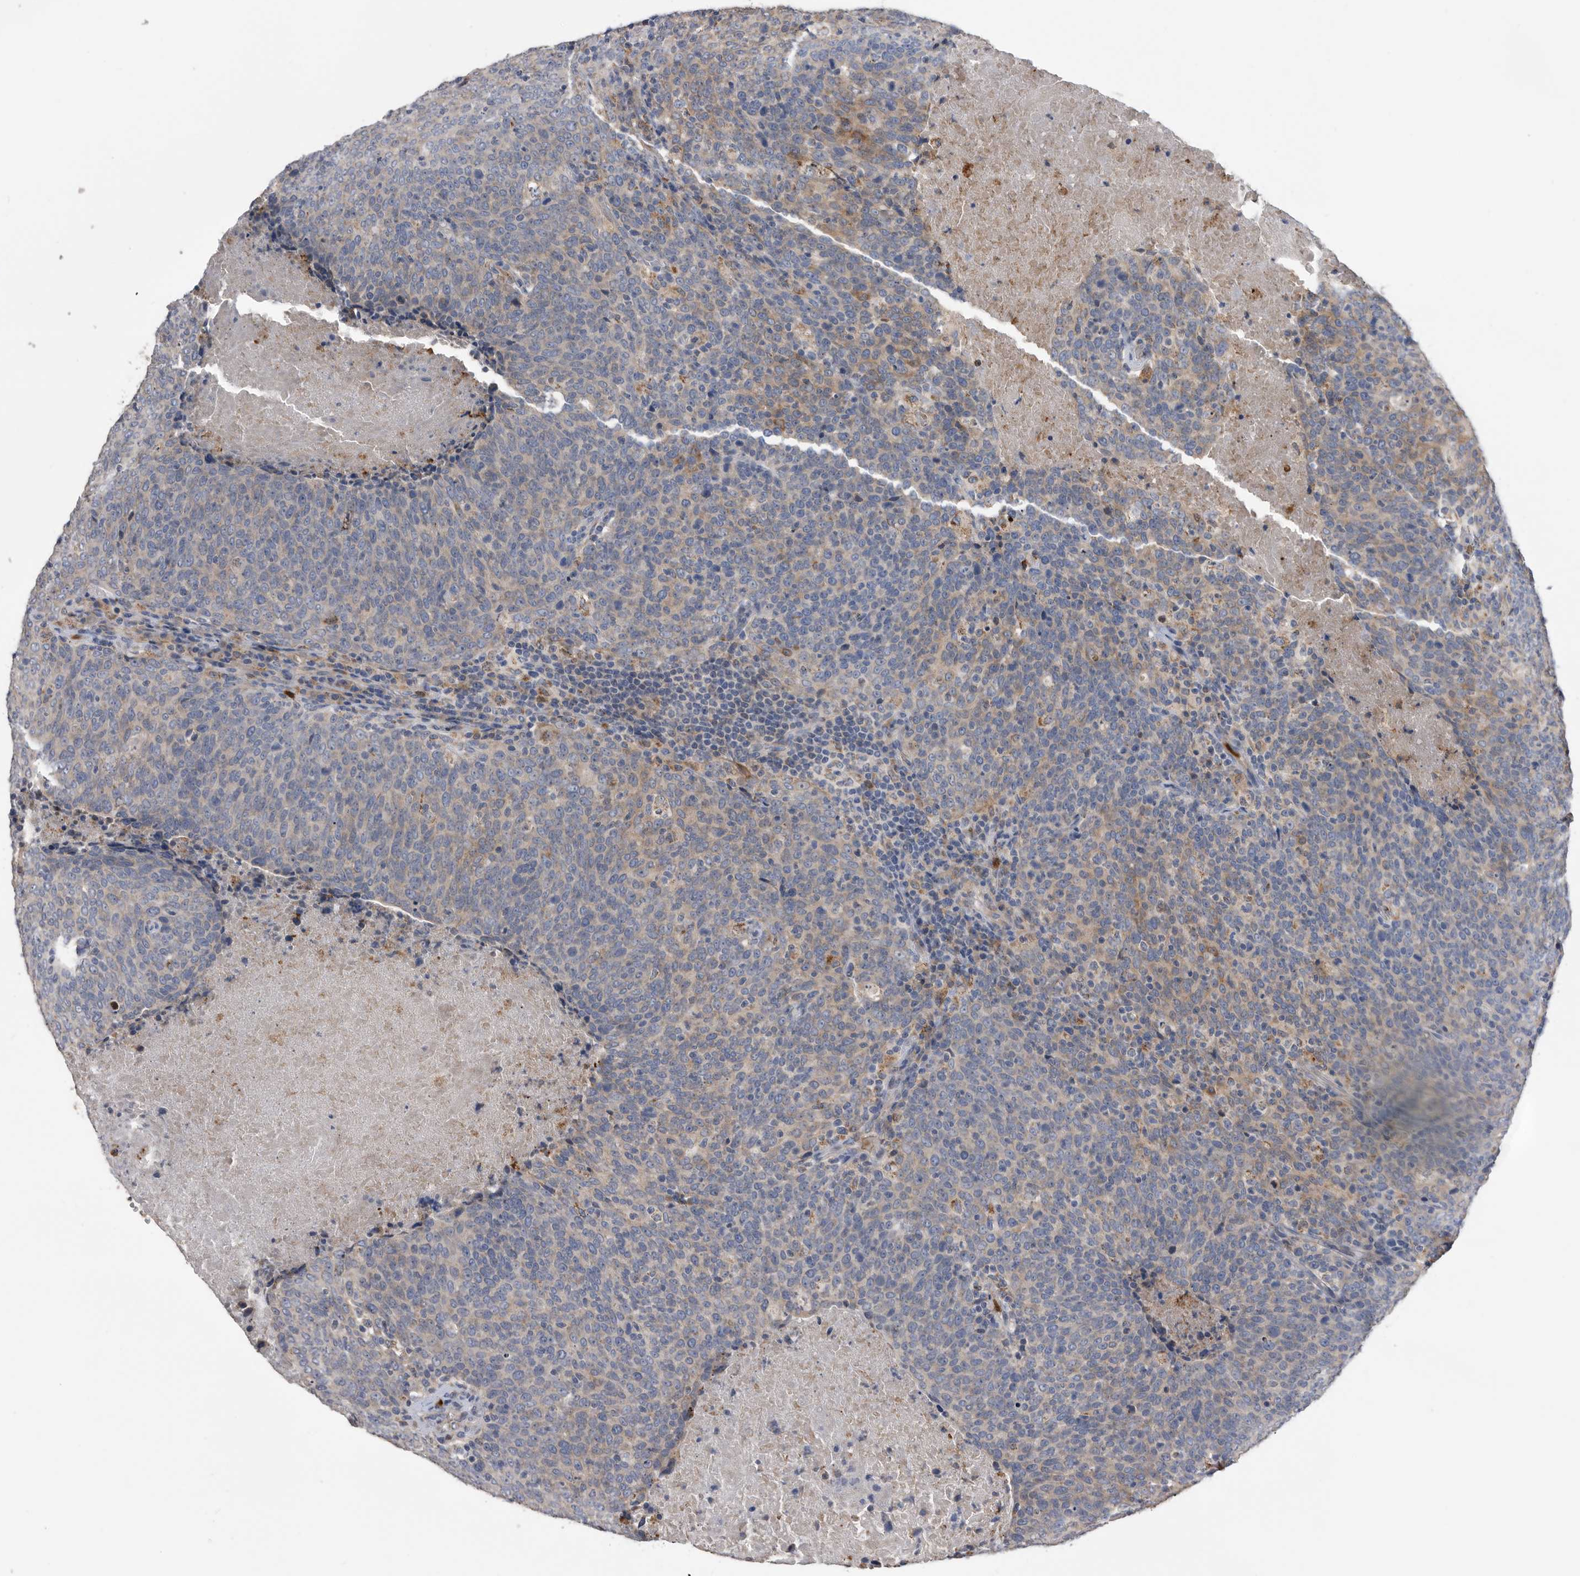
{"staining": {"intensity": "weak", "quantity": "25%-75%", "location": "cytoplasmic/membranous"}, "tissue": "head and neck cancer", "cell_type": "Tumor cells", "image_type": "cancer", "snomed": [{"axis": "morphology", "description": "Squamous cell carcinoma, NOS"}, {"axis": "morphology", "description": "Squamous cell carcinoma, metastatic, NOS"}, {"axis": "topography", "description": "Lymph node"}, {"axis": "topography", "description": "Head-Neck"}], "caption": "Immunohistochemistry (IHC) of metastatic squamous cell carcinoma (head and neck) displays low levels of weak cytoplasmic/membranous staining in approximately 25%-75% of tumor cells. The protein is stained brown, and the nuclei are stained in blue (DAB (3,3'-diaminobenzidine) IHC with brightfield microscopy, high magnification).", "gene": "CRISPLD2", "patient": {"sex": "male", "age": 62}}